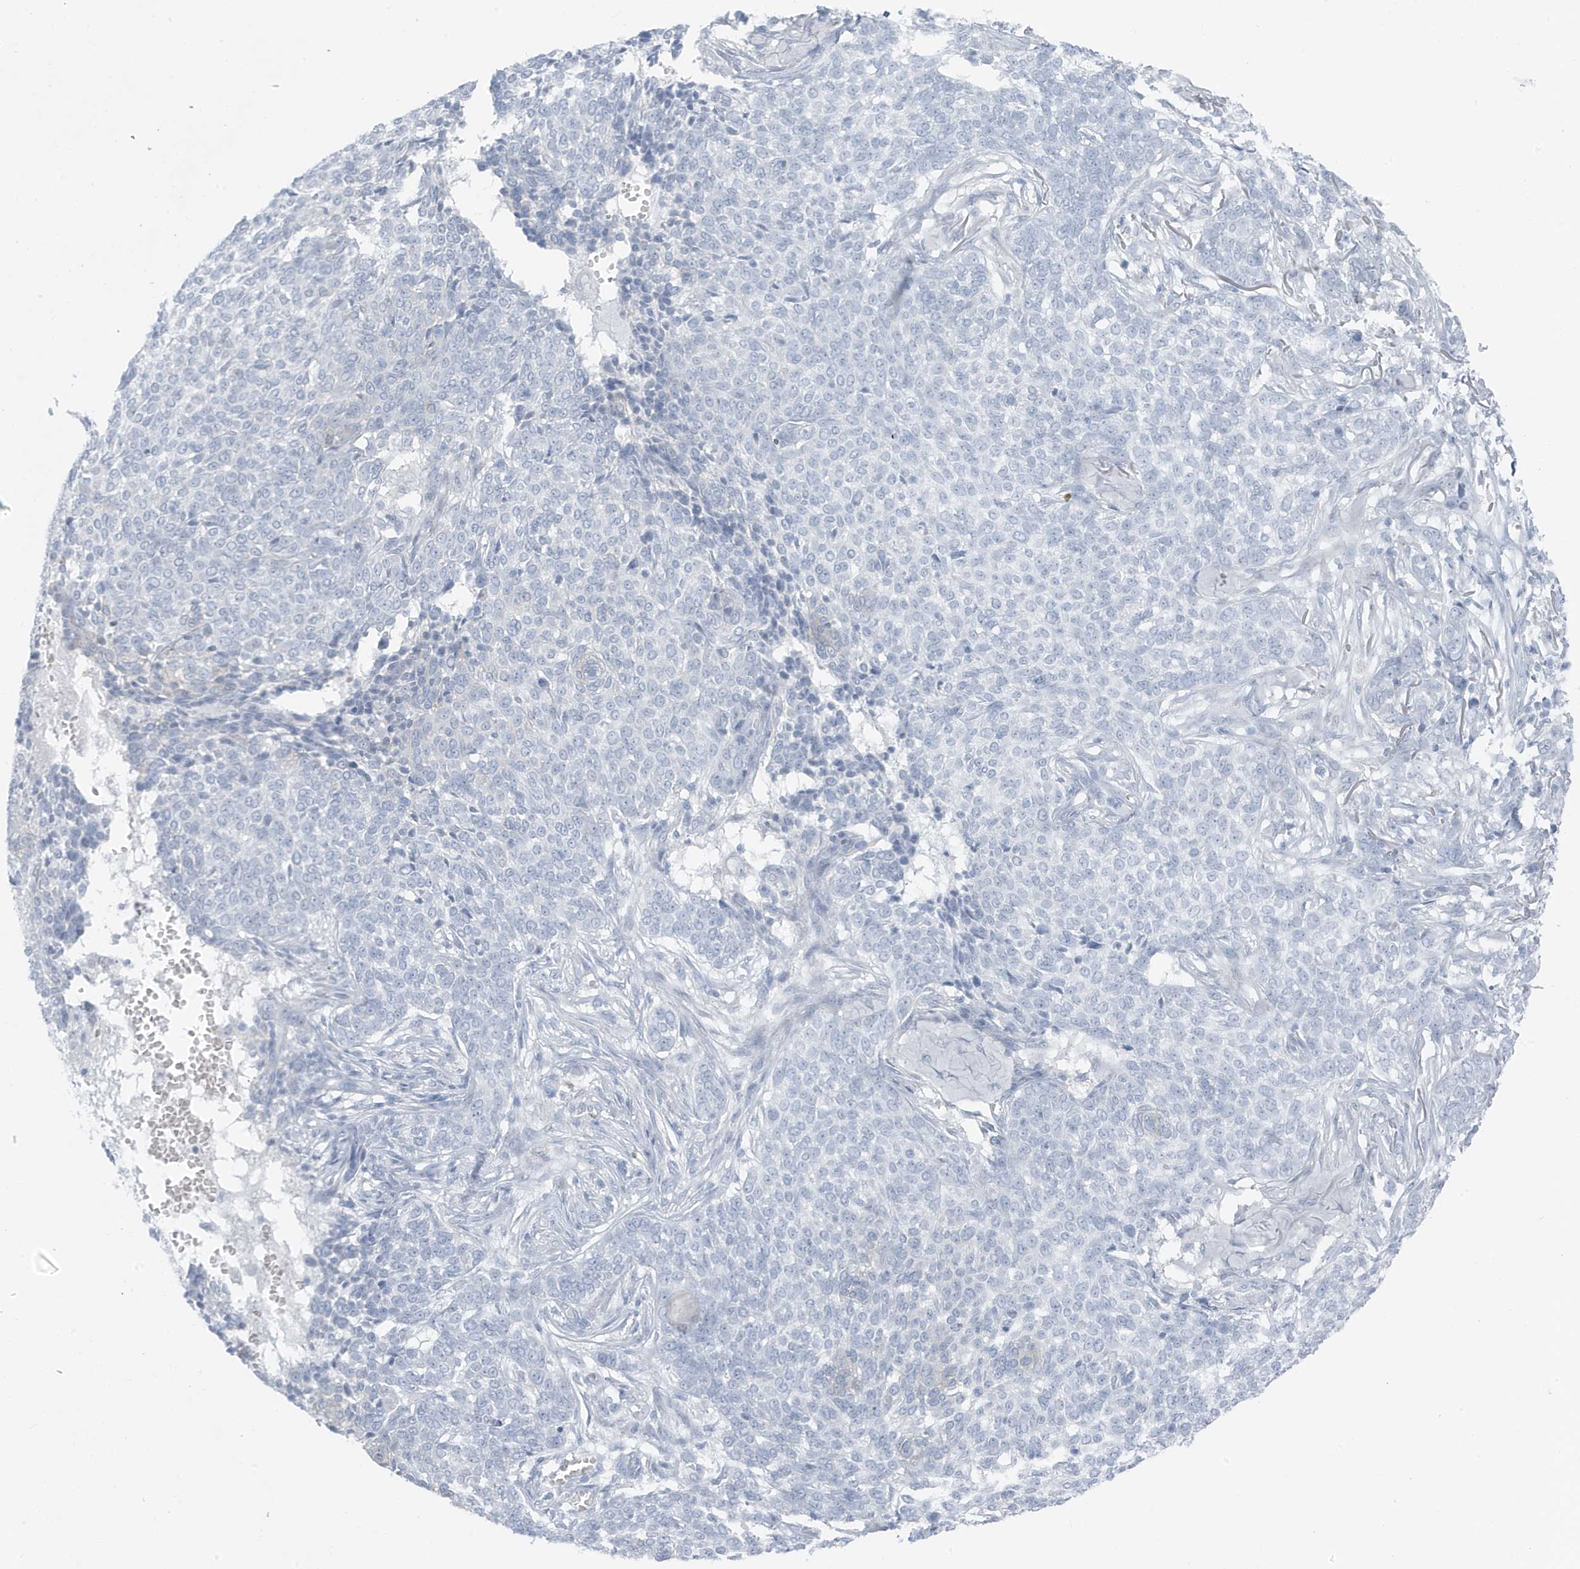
{"staining": {"intensity": "negative", "quantity": "none", "location": "none"}, "tissue": "skin cancer", "cell_type": "Tumor cells", "image_type": "cancer", "snomed": [{"axis": "morphology", "description": "Basal cell carcinoma"}, {"axis": "topography", "description": "Skin"}], "caption": "DAB (3,3'-diaminobenzidine) immunohistochemical staining of skin cancer (basal cell carcinoma) exhibits no significant expression in tumor cells.", "gene": "ZFP64", "patient": {"sex": "male", "age": 85}}